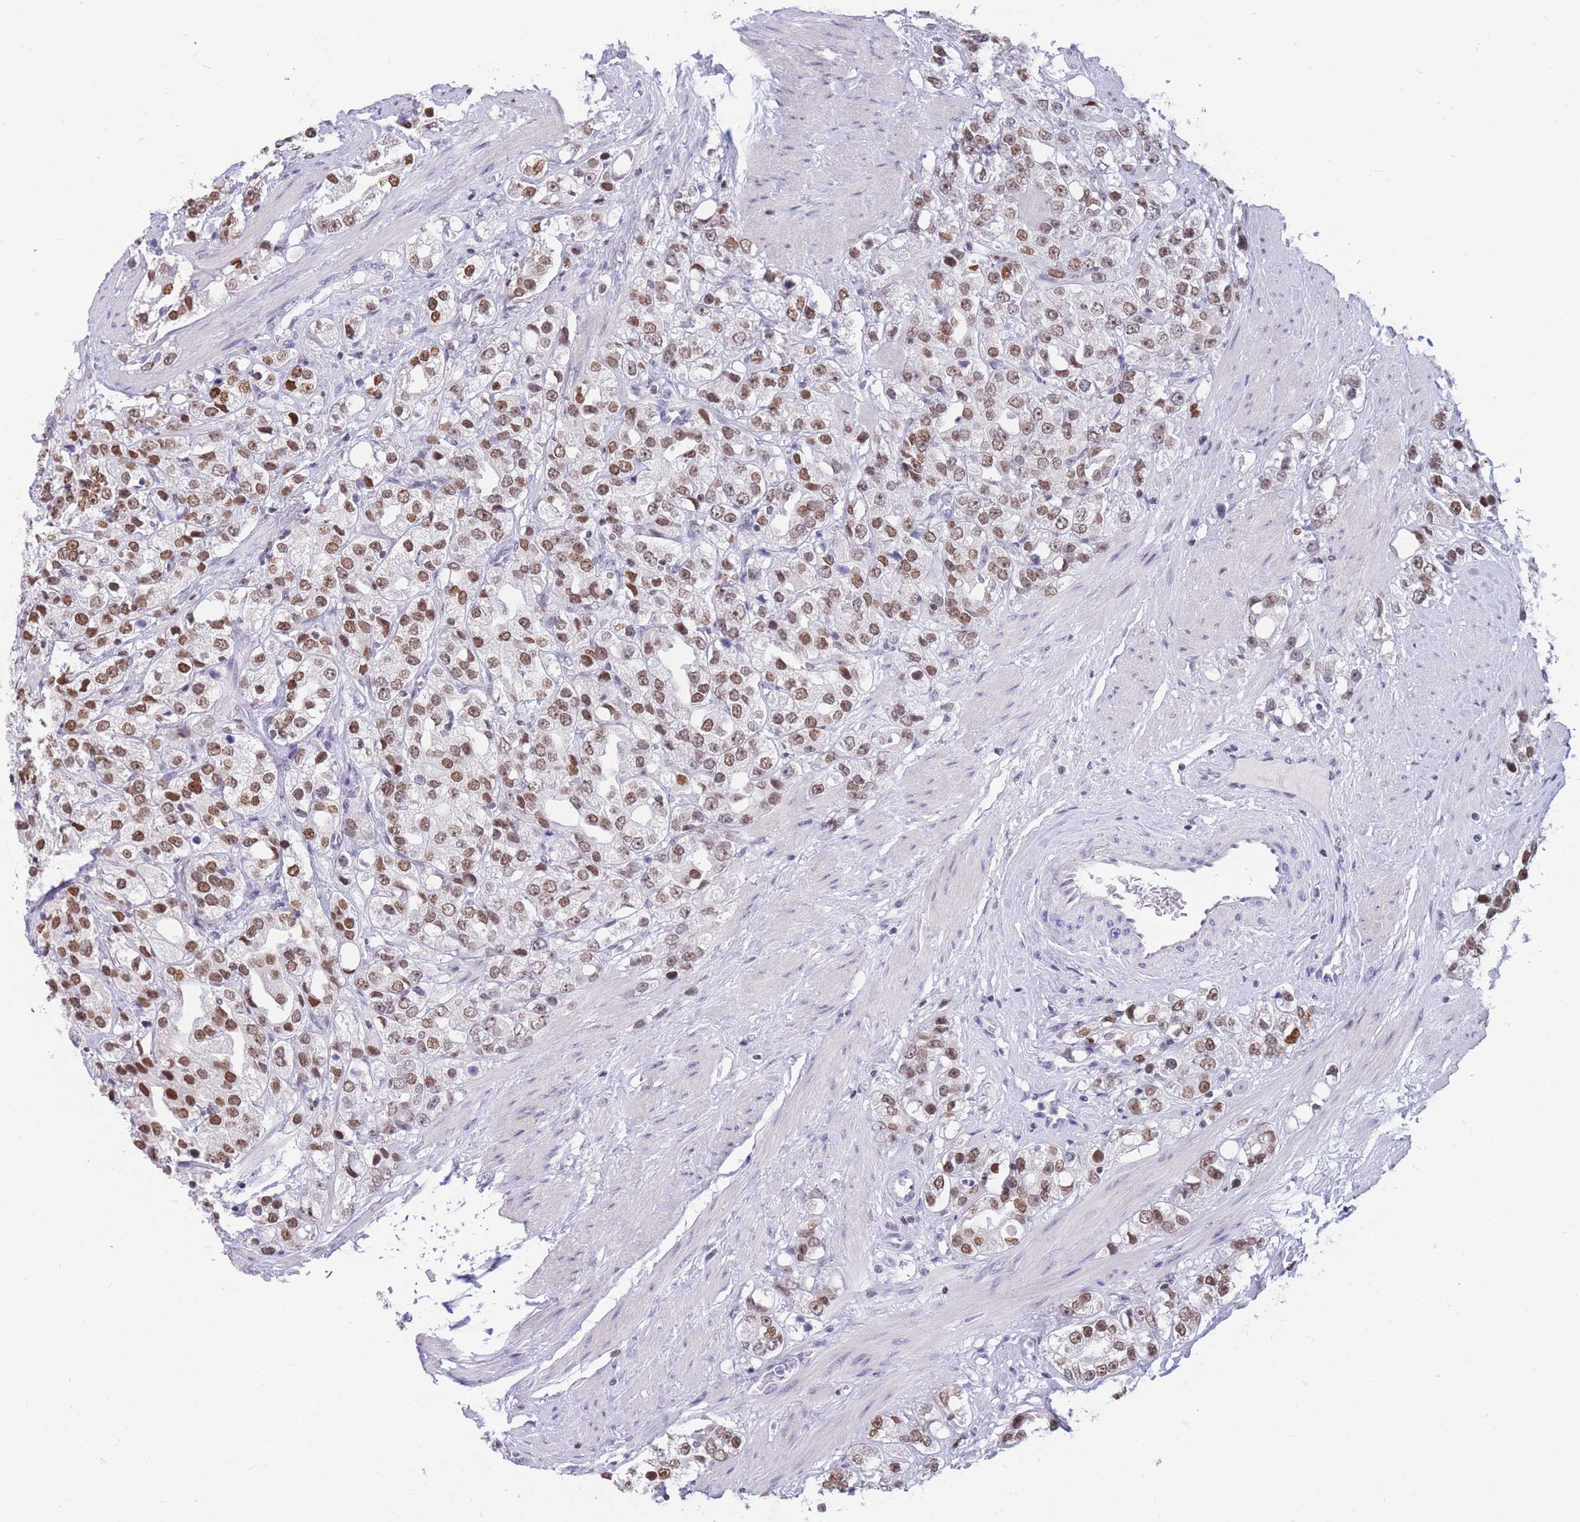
{"staining": {"intensity": "moderate", "quantity": ">75%", "location": "nuclear"}, "tissue": "prostate cancer", "cell_type": "Tumor cells", "image_type": "cancer", "snomed": [{"axis": "morphology", "description": "Adenocarcinoma, NOS"}, {"axis": "topography", "description": "Prostate"}], "caption": "Immunohistochemical staining of human adenocarcinoma (prostate) shows medium levels of moderate nuclear positivity in approximately >75% of tumor cells.", "gene": "HMGN1", "patient": {"sex": "male", "age": 79}}